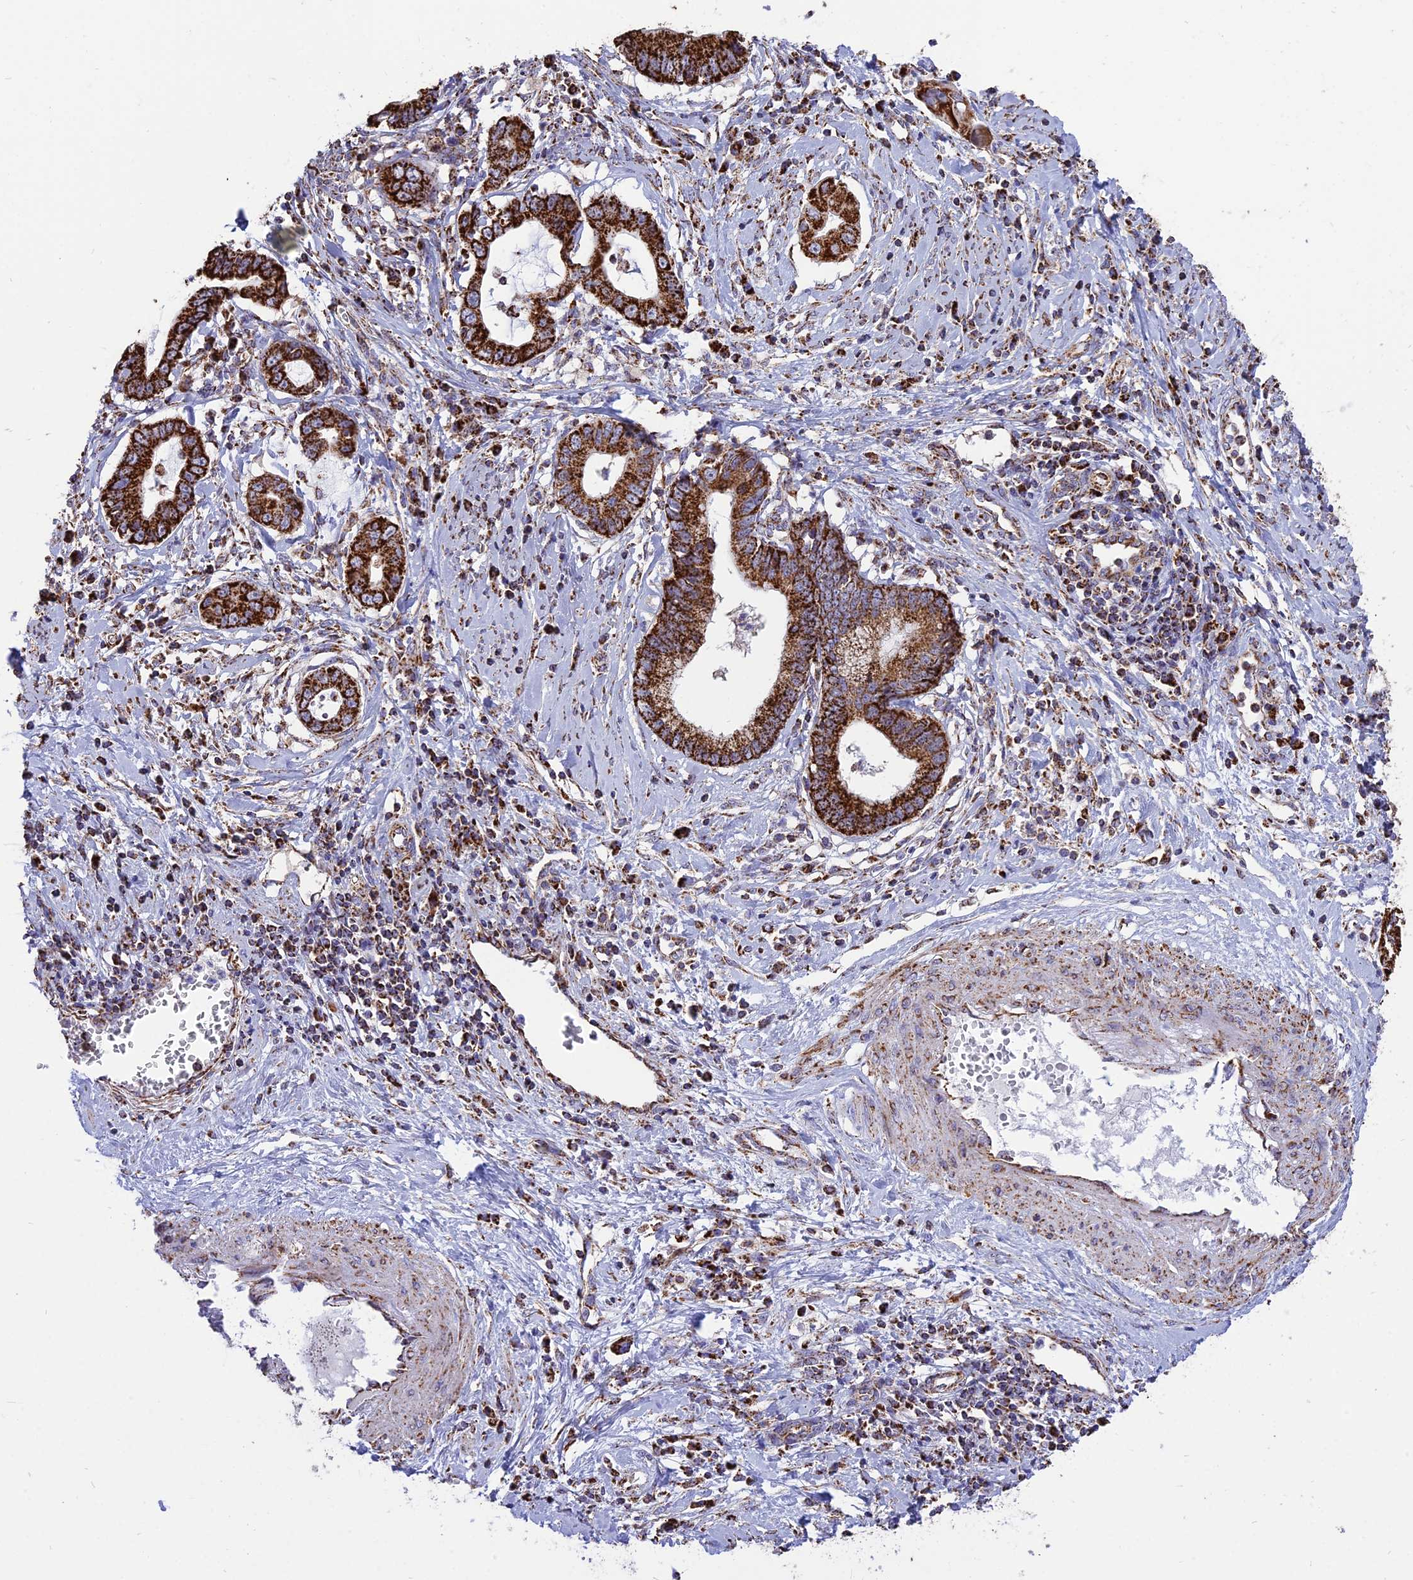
{"staining": {"intensity": "strong", "quantity": ">75%", "location": "cytoplasmic/membranous"}, "tissue": "cervical cancer", "cell_type": "Tumor cells", "image_type": "cancer", "snomed": [{"axis": "morphology", "description": "Adenocarcinoma, NOS"}, {"axis": "topography", "description": "Cervix"}], "caption": "IHC photomicrograph of human cervical cancer stained for a protein (brown), which shows high levels of strong cytoplasmic/membranous staining in approximately >75% of tumor cells.", "gene": "TTC4", "patient": {"sex": "female", "age": 44}}